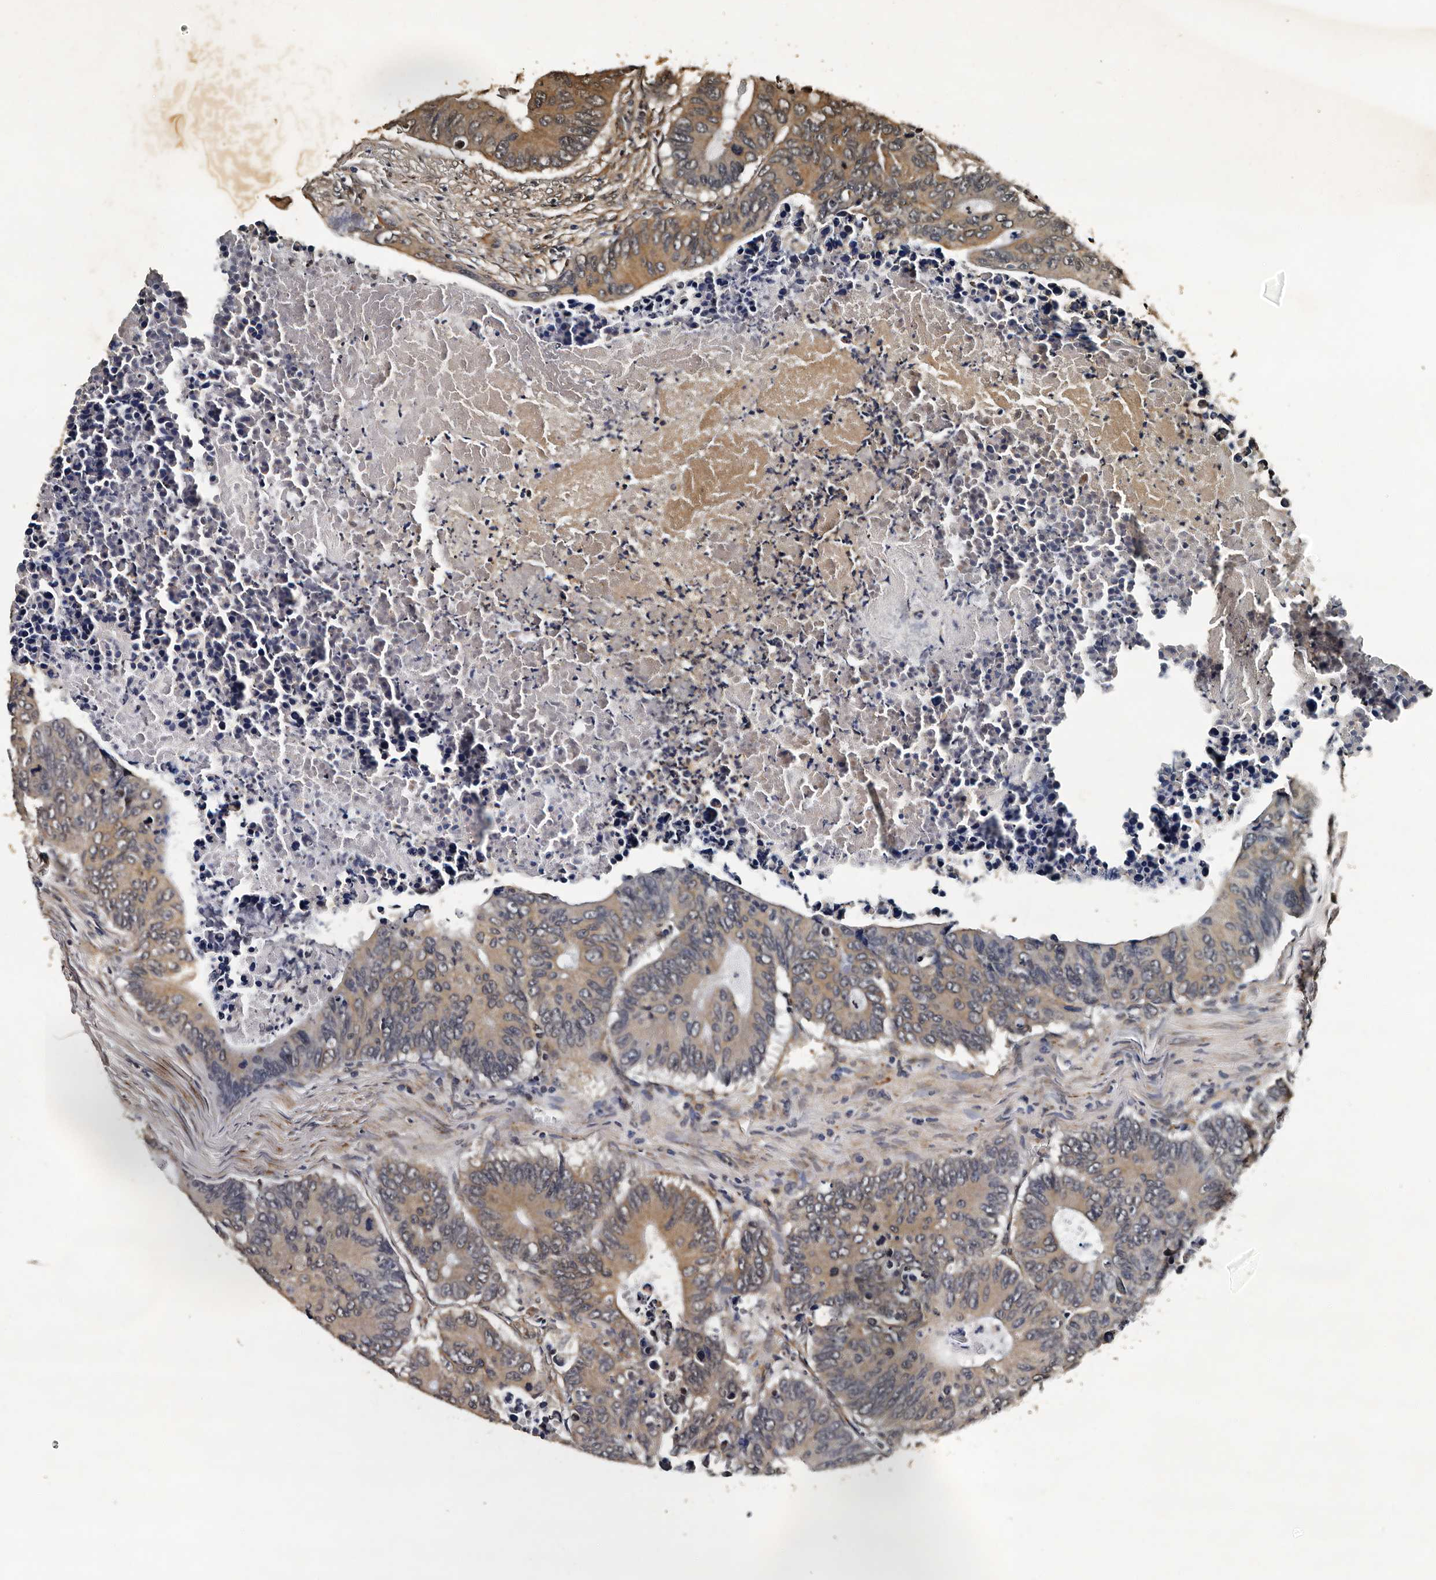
{"staining": {"intensity": "moderate", "quantity": ">75%", "location": "cytoplasmic/membranous"}, "tissue": "colorectal cancer", "cell_type": "Tumor cells", "image_type": "cancer", "snomed": [{"axis": "morphology", "description": "Adenocarcinoma, NOS"}, {"axis": "topography", "description": "Colon"}], "caption": "Colorectal cancer stained with immunohistochemistry (IHC) demonstrates moderate cytoplasmic/membranous expression in about >75% of tumor cells.", "gene": "CPNE3", "patient": {"sex": "male", "age": 87}}